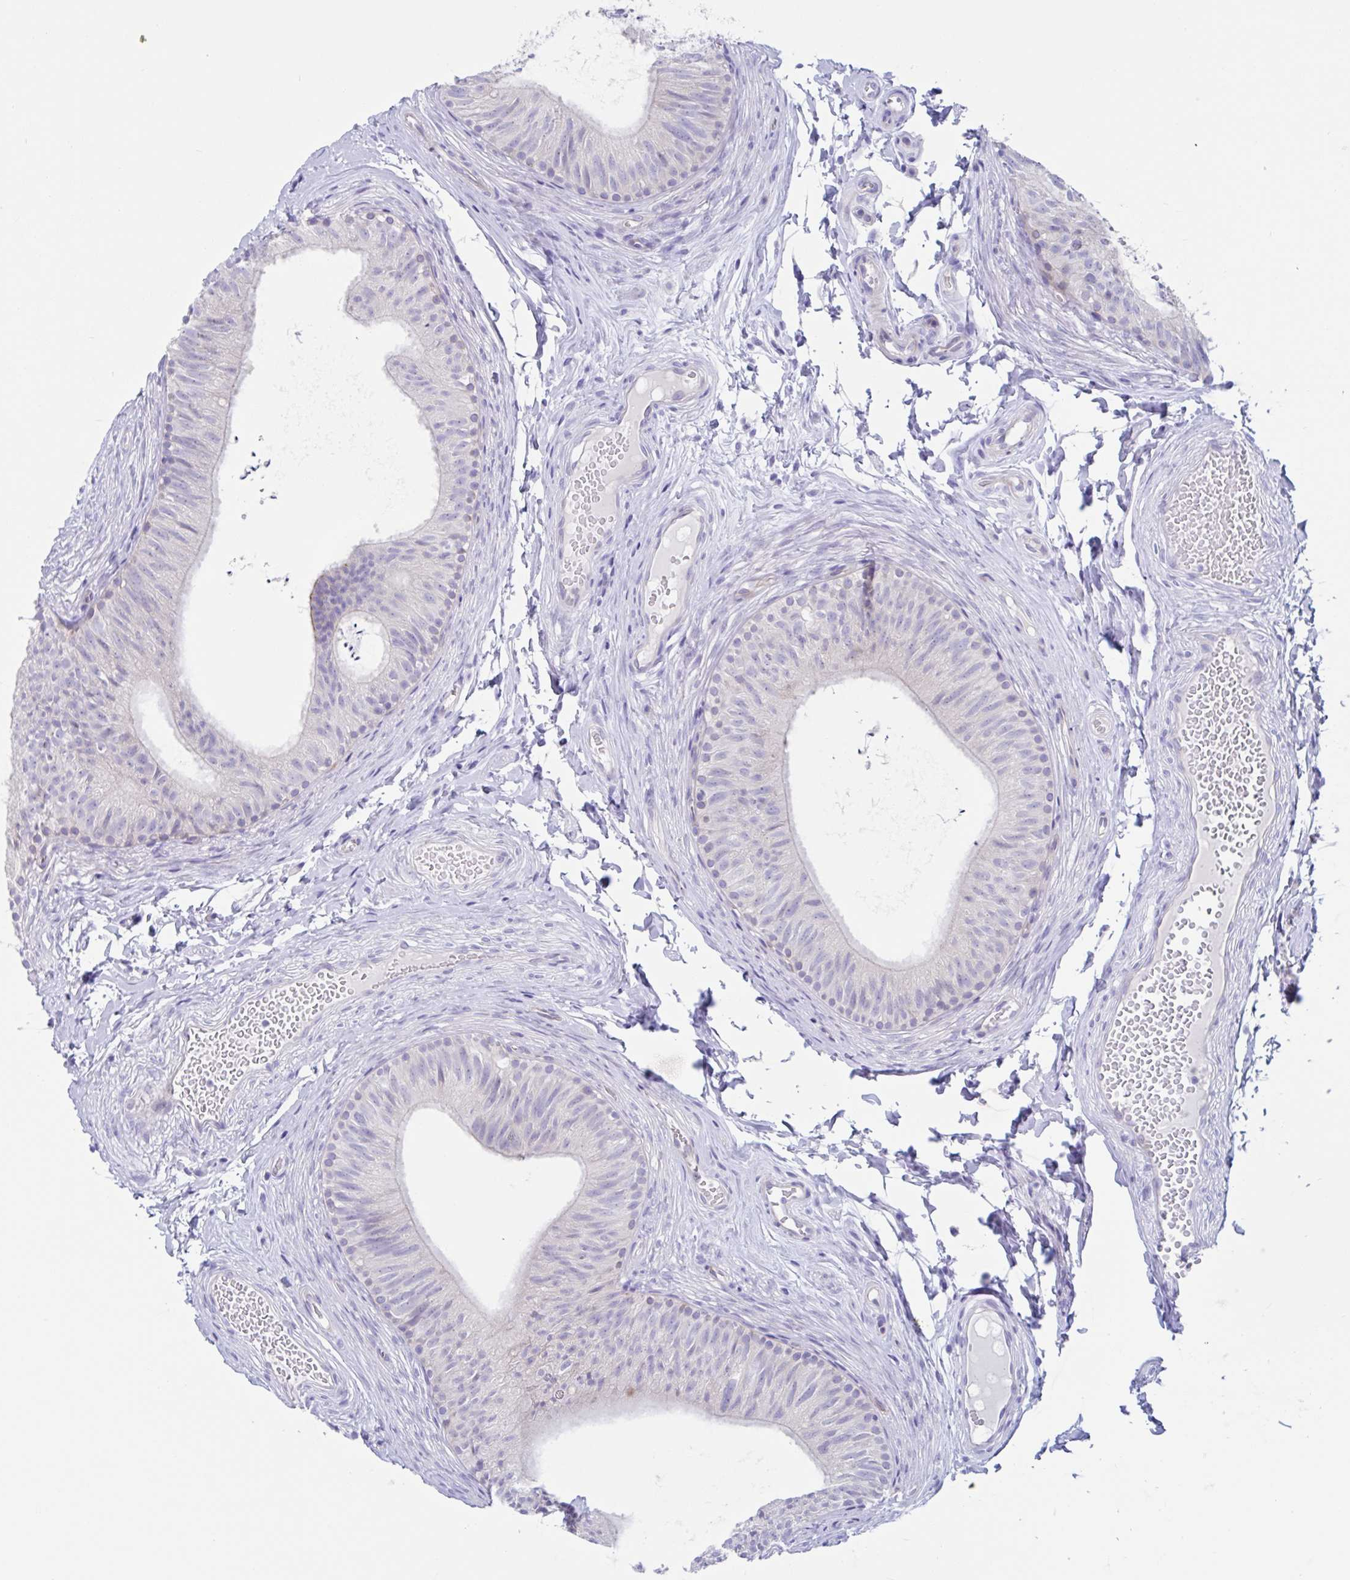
{"staining": {"intensity": "negative", "quantity": "none", "location": "none"}, "tissue": "epididymis", "cell_type": "Glandular cells", "image_type": "normal", "snomed": [{"axis": "morphology", "description": "Normal tissue, NOS"}, {"axis": "topography", "description": "Epididymis, spermatic cord, NOS"}, {"axis": "topography", "description": "Epididymis"}, {"axis": "topography", "description": "Peripheral nerve tissue"}], "caption": "This is an immunohistochemistry (IHC) micrograph of benign human epididymis. There is no staining in glandular cells.", "gene": "OR6N2", "patient": {"sex": "male", "age": 29}}